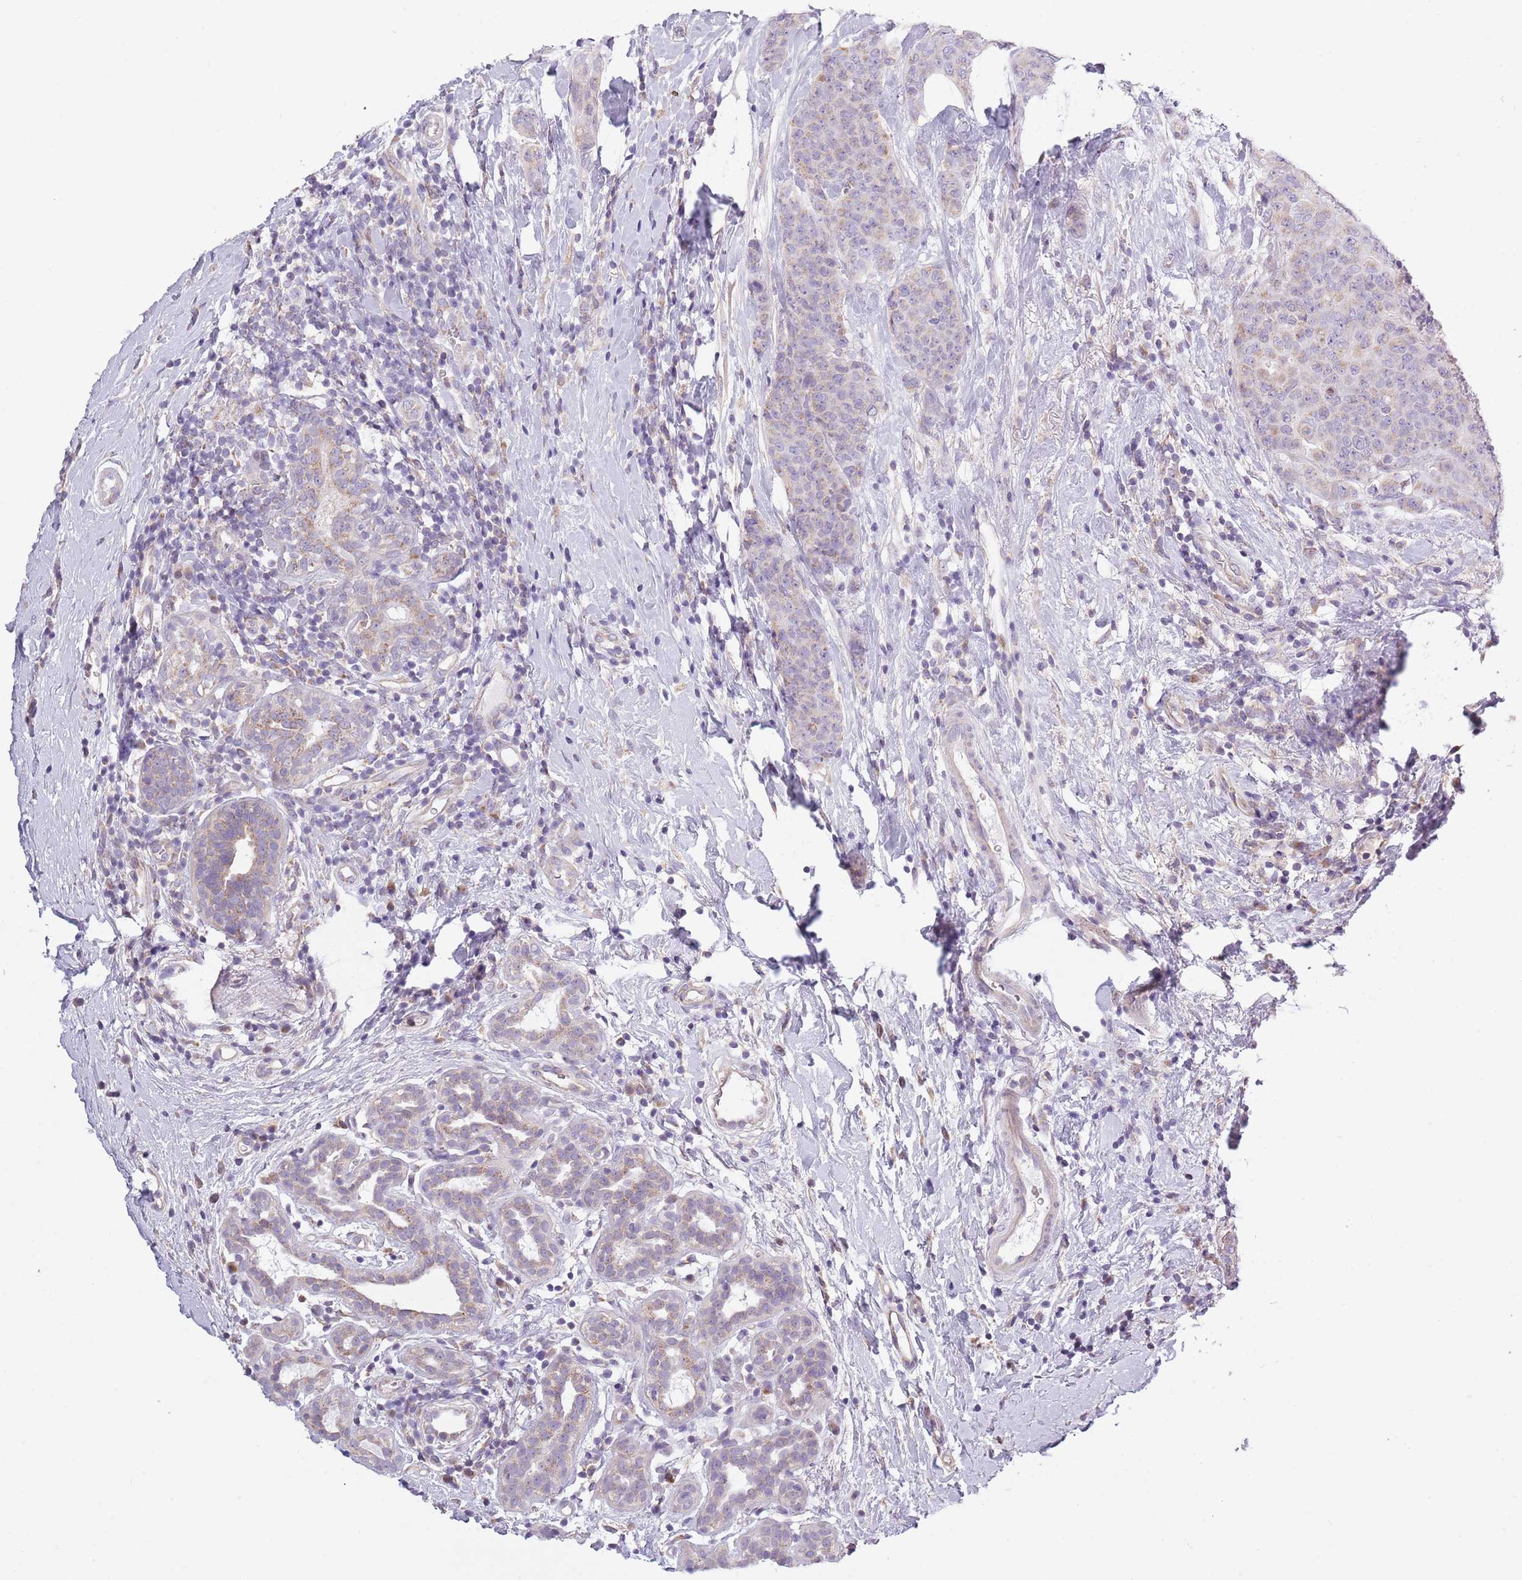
{"staining": {"intensity": "negative", "quantity": "none", "location": "none"}, "tissue": "breast cancer", "cell_type": "Tumor cells", "image_type": "cancer", "snomed": [{"axis": "morphology", "description": "Duct carcinoma"}, {"axis": "topography", "description": "Breast"}], "caption": "This is an immunohistochemistry histopathology image of breast infiltrating ductal carcinoma. There is no expression in tumor cells.", "gene": "COQ5", "patient": {"sex": "female", "age": 40}}